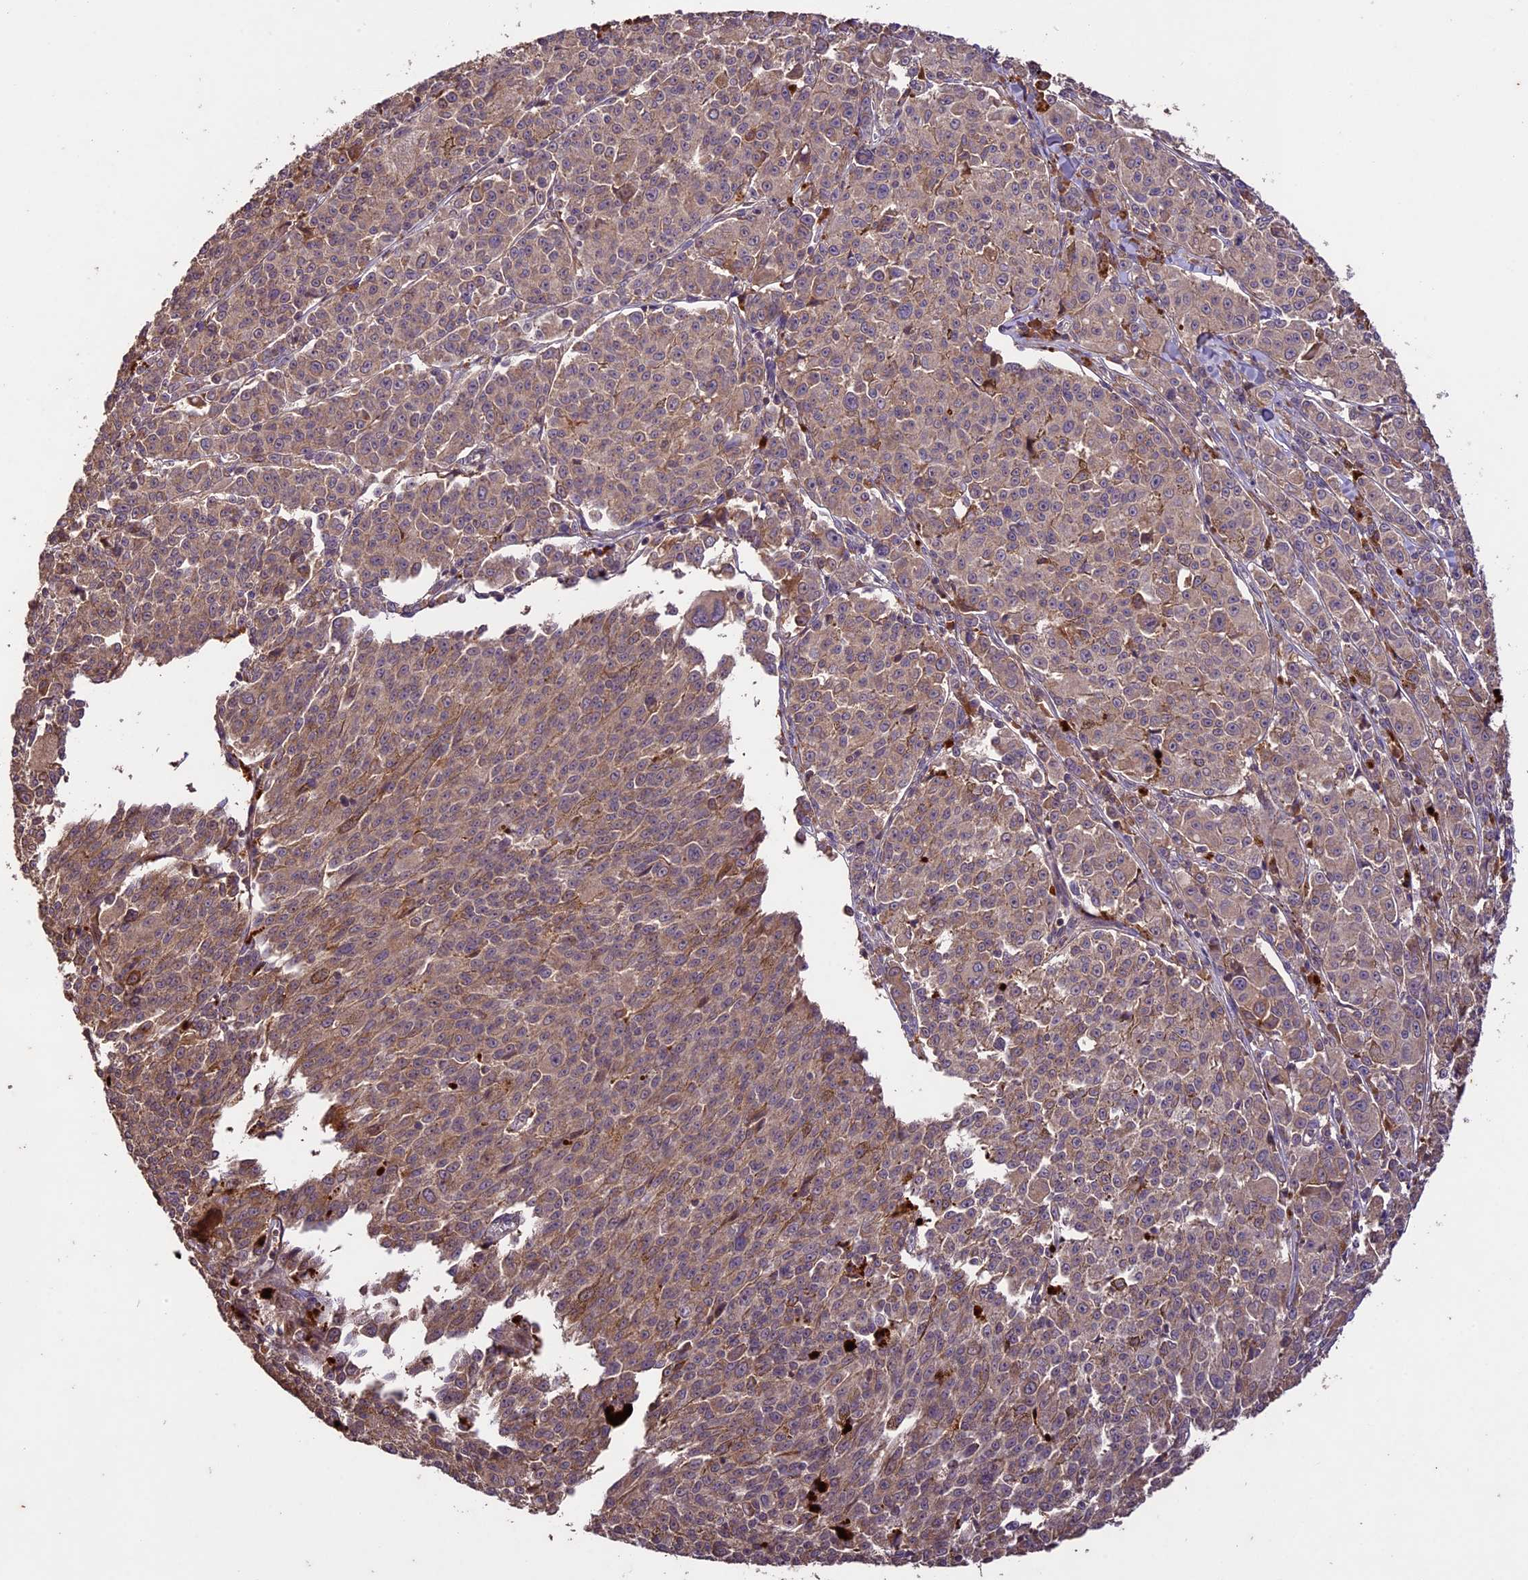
{"staining": {"intensity": "weak", "quantity": ">75%", "location": "cytoplasmic/membranous"}, "tissue": "melanoma", "cell_type": "Tumor cells", "image_type": "cancer", "snomed": [{"axis": "morphology", "description": "Malignant melanoma, NOS"}, {"axis": "topography", "description": "Skin"}], "caption": "IHC of human malignant melanoma demonstrates low levels of weak cytoplasmic/membranous staining in approximately >75% of tumor cells.", "gene": "CRLF1", "patient": {"sex": "female", "age": 52}}